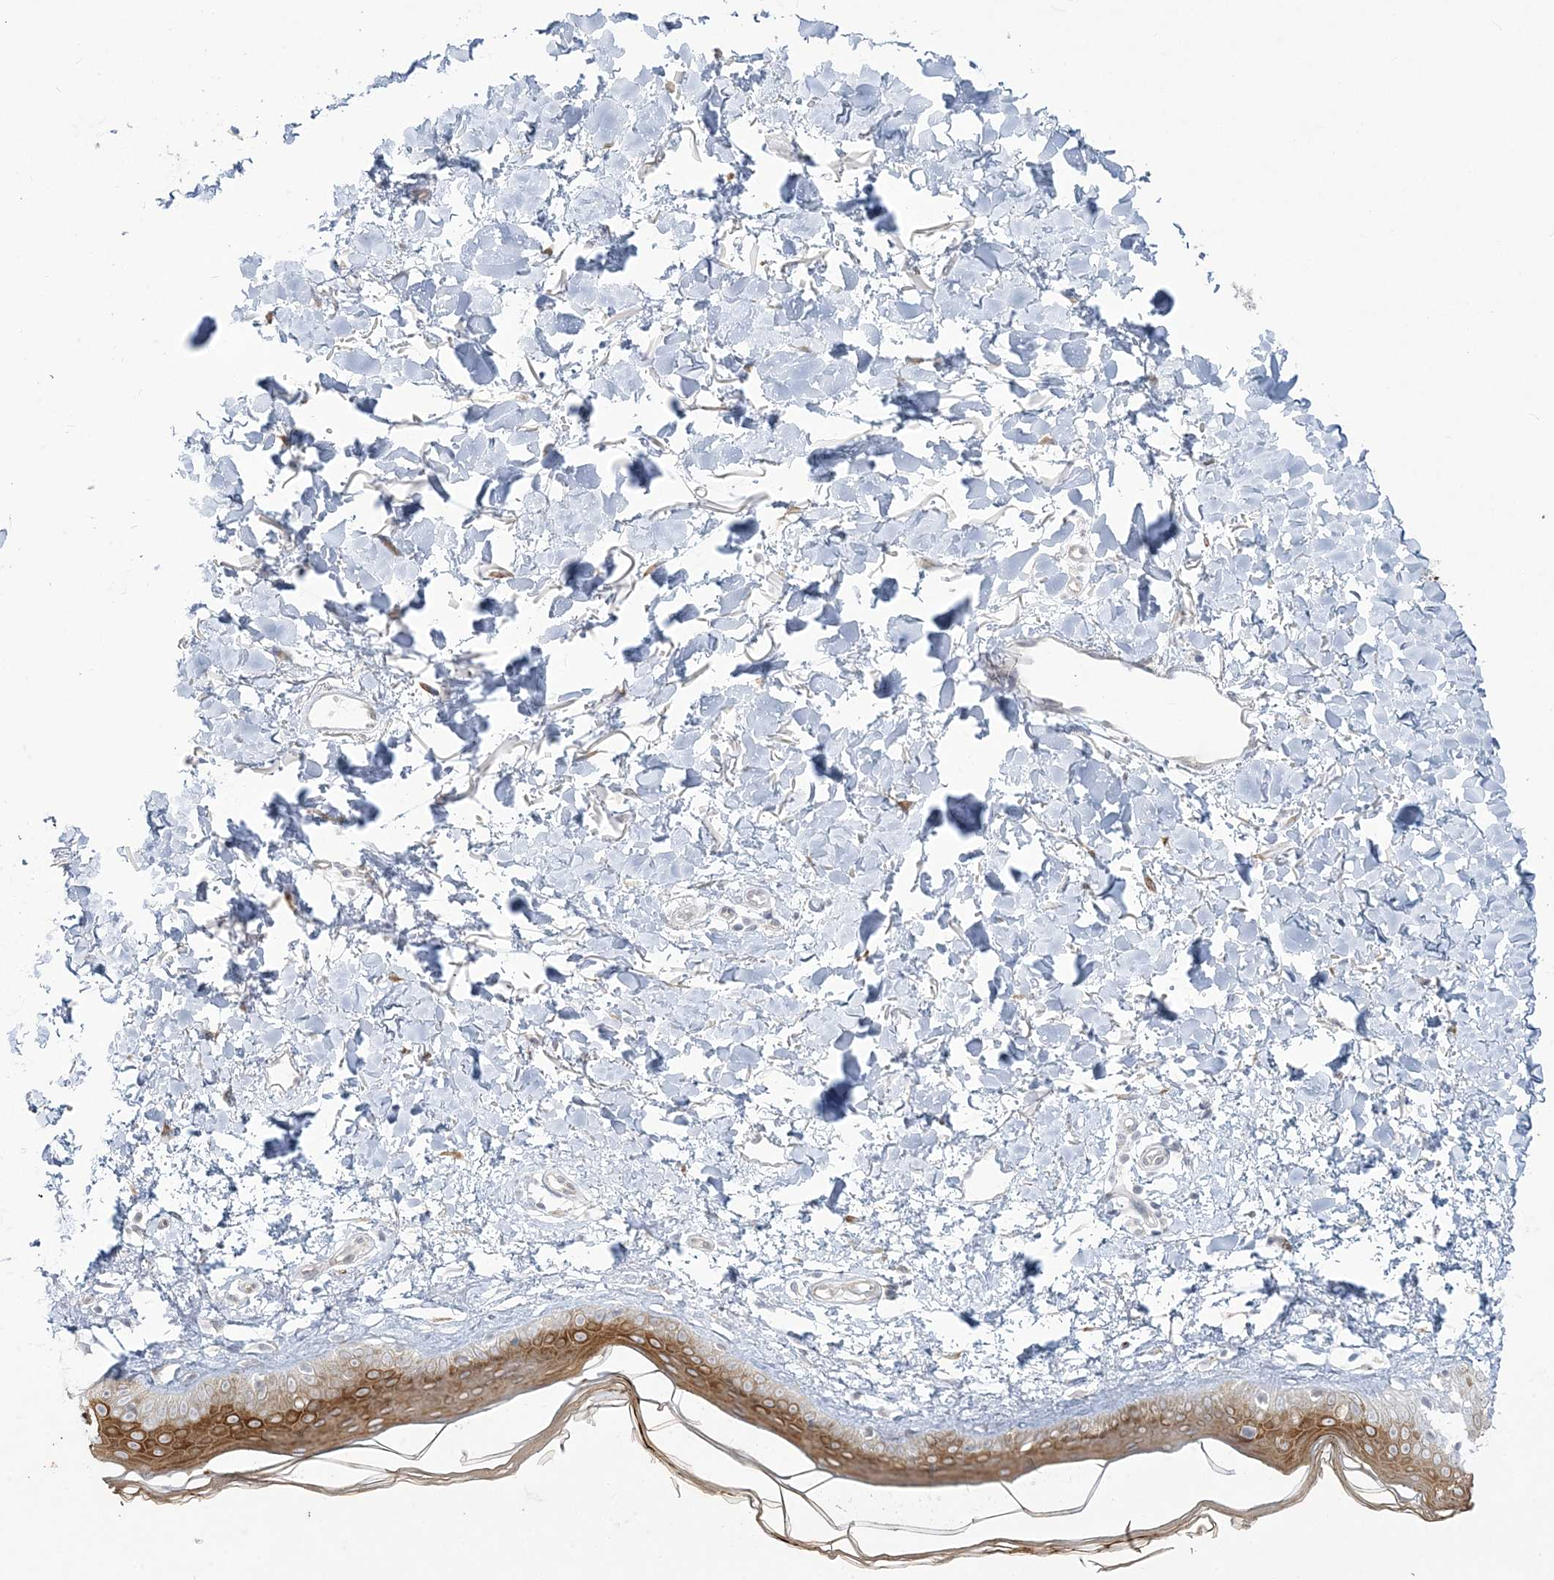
{"staining": {"intensity": "weak", "quantity": "25%-75%", "location": "cytoplasmic/membranous"}, "tissue": "skin", "cell_type": "Fibroblasts", "image_type": "normal", "snomed": [{"axis": "morphology", "description": "Normal tissue, NOS"}, {"axis": "topography", "description": "Skin"}], "caption": "Immunohistochemical staining of unremarkable skin displays low levels of weak cytoplasmic/membranous expression in approximately 25%-75% of fibroblasts.", "gene": "ZC3H6", "patient": {"sex": "female", "age": 58}}